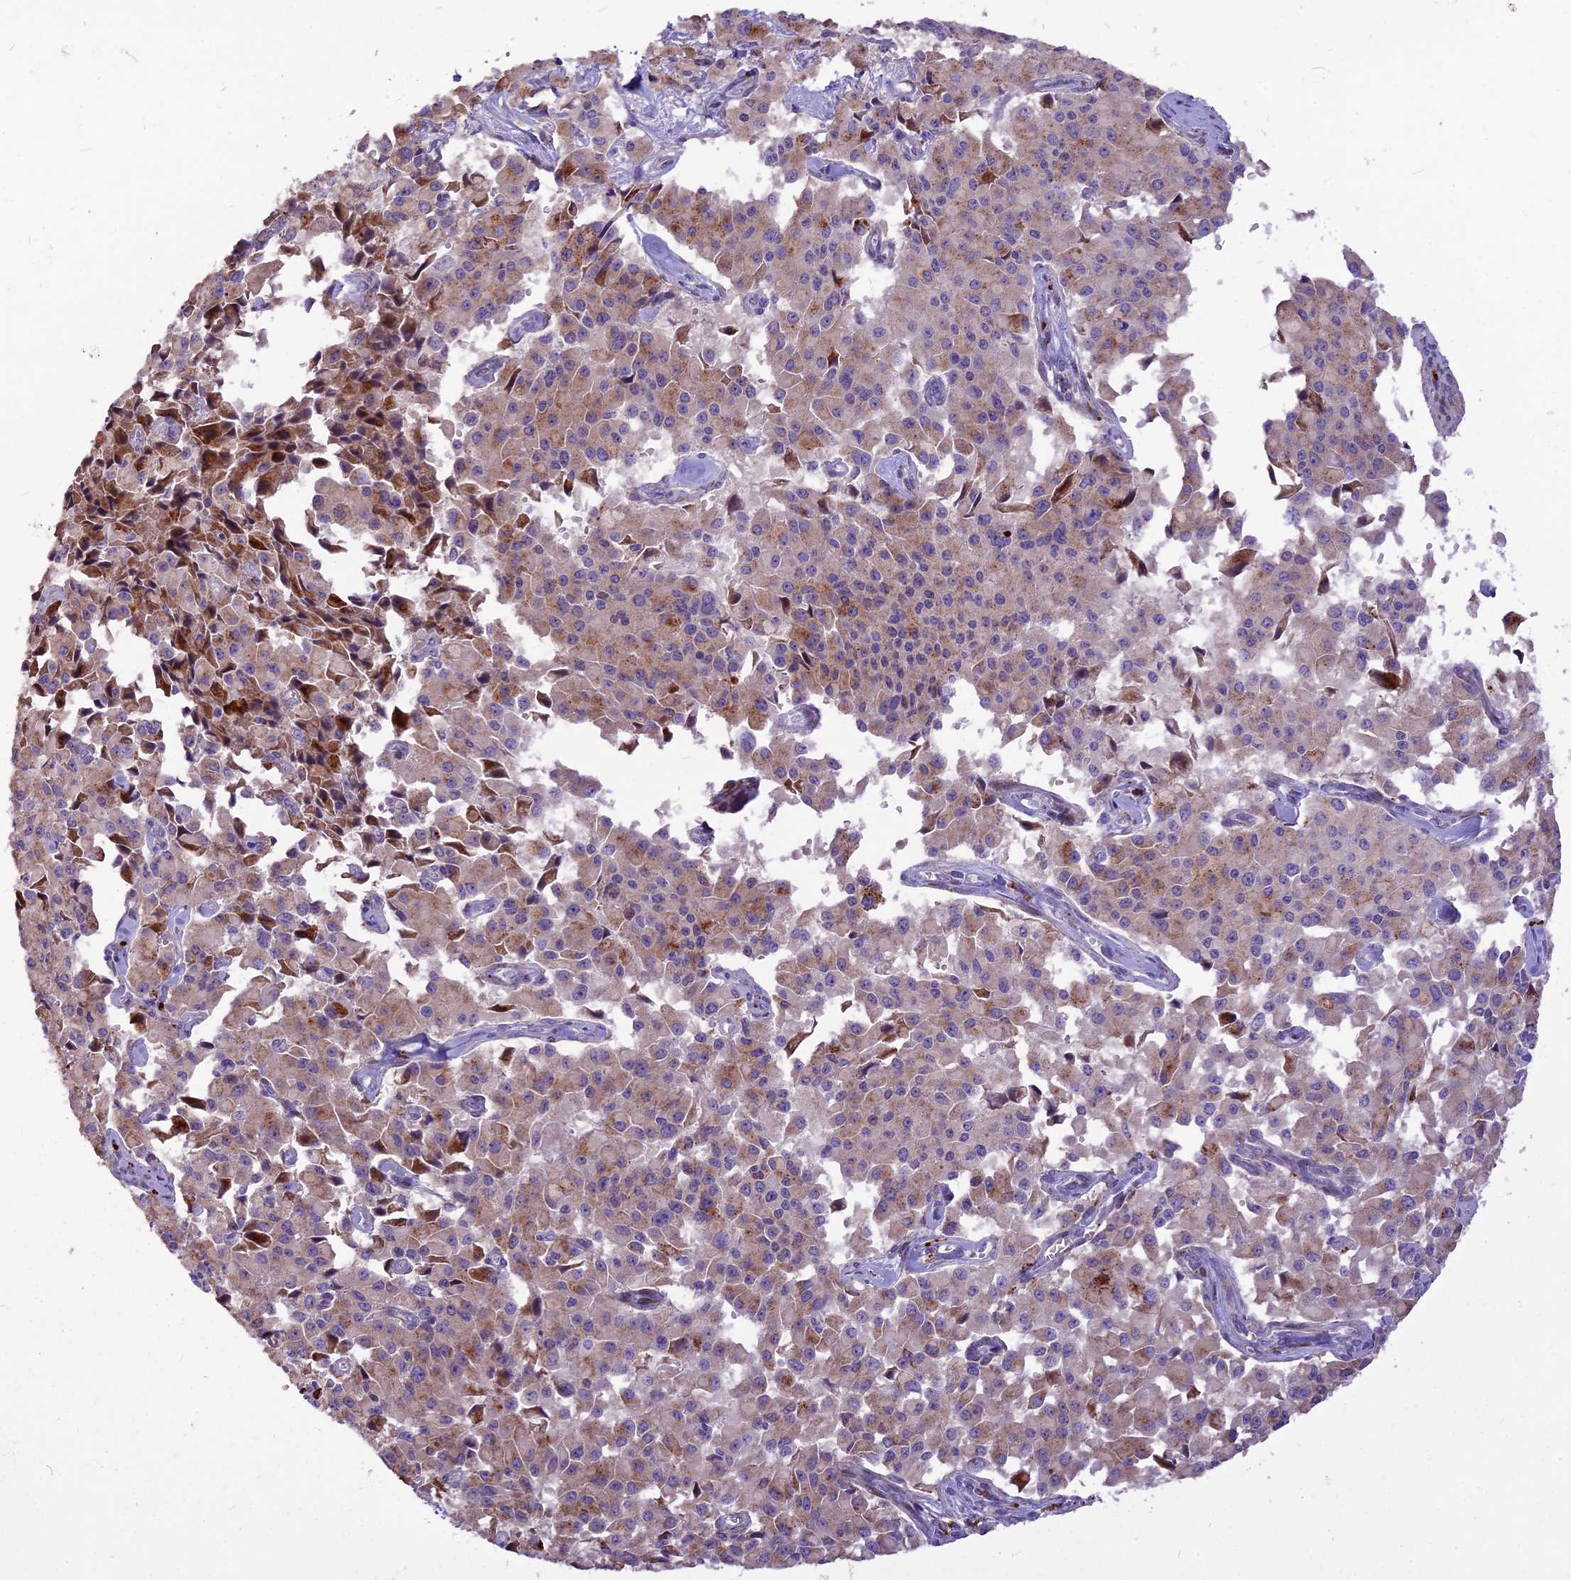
{"staining": {"intensity": "weak", "quantity": ">75%", "location": "cytoplasmic/membranous"}, "tissue": "pancreatic cancer", "cell_type": "Tumor cells", "image_type": "cancer", "snomed": [{"axis": "morphology", "description": "Adenocarcinoma, NOS"}, {"axis": "topography", "description": "Pancreas"}], "caption": "This histopathology image demonstrates immunohistochemistry (IHC) staining of pancreatic adenocarcinoma, with low weak cytoplasmic/membranous staining in about >75% of tumor cells.", "gene": "THRSP", "patient": {"sex": "male", "age": 65}}